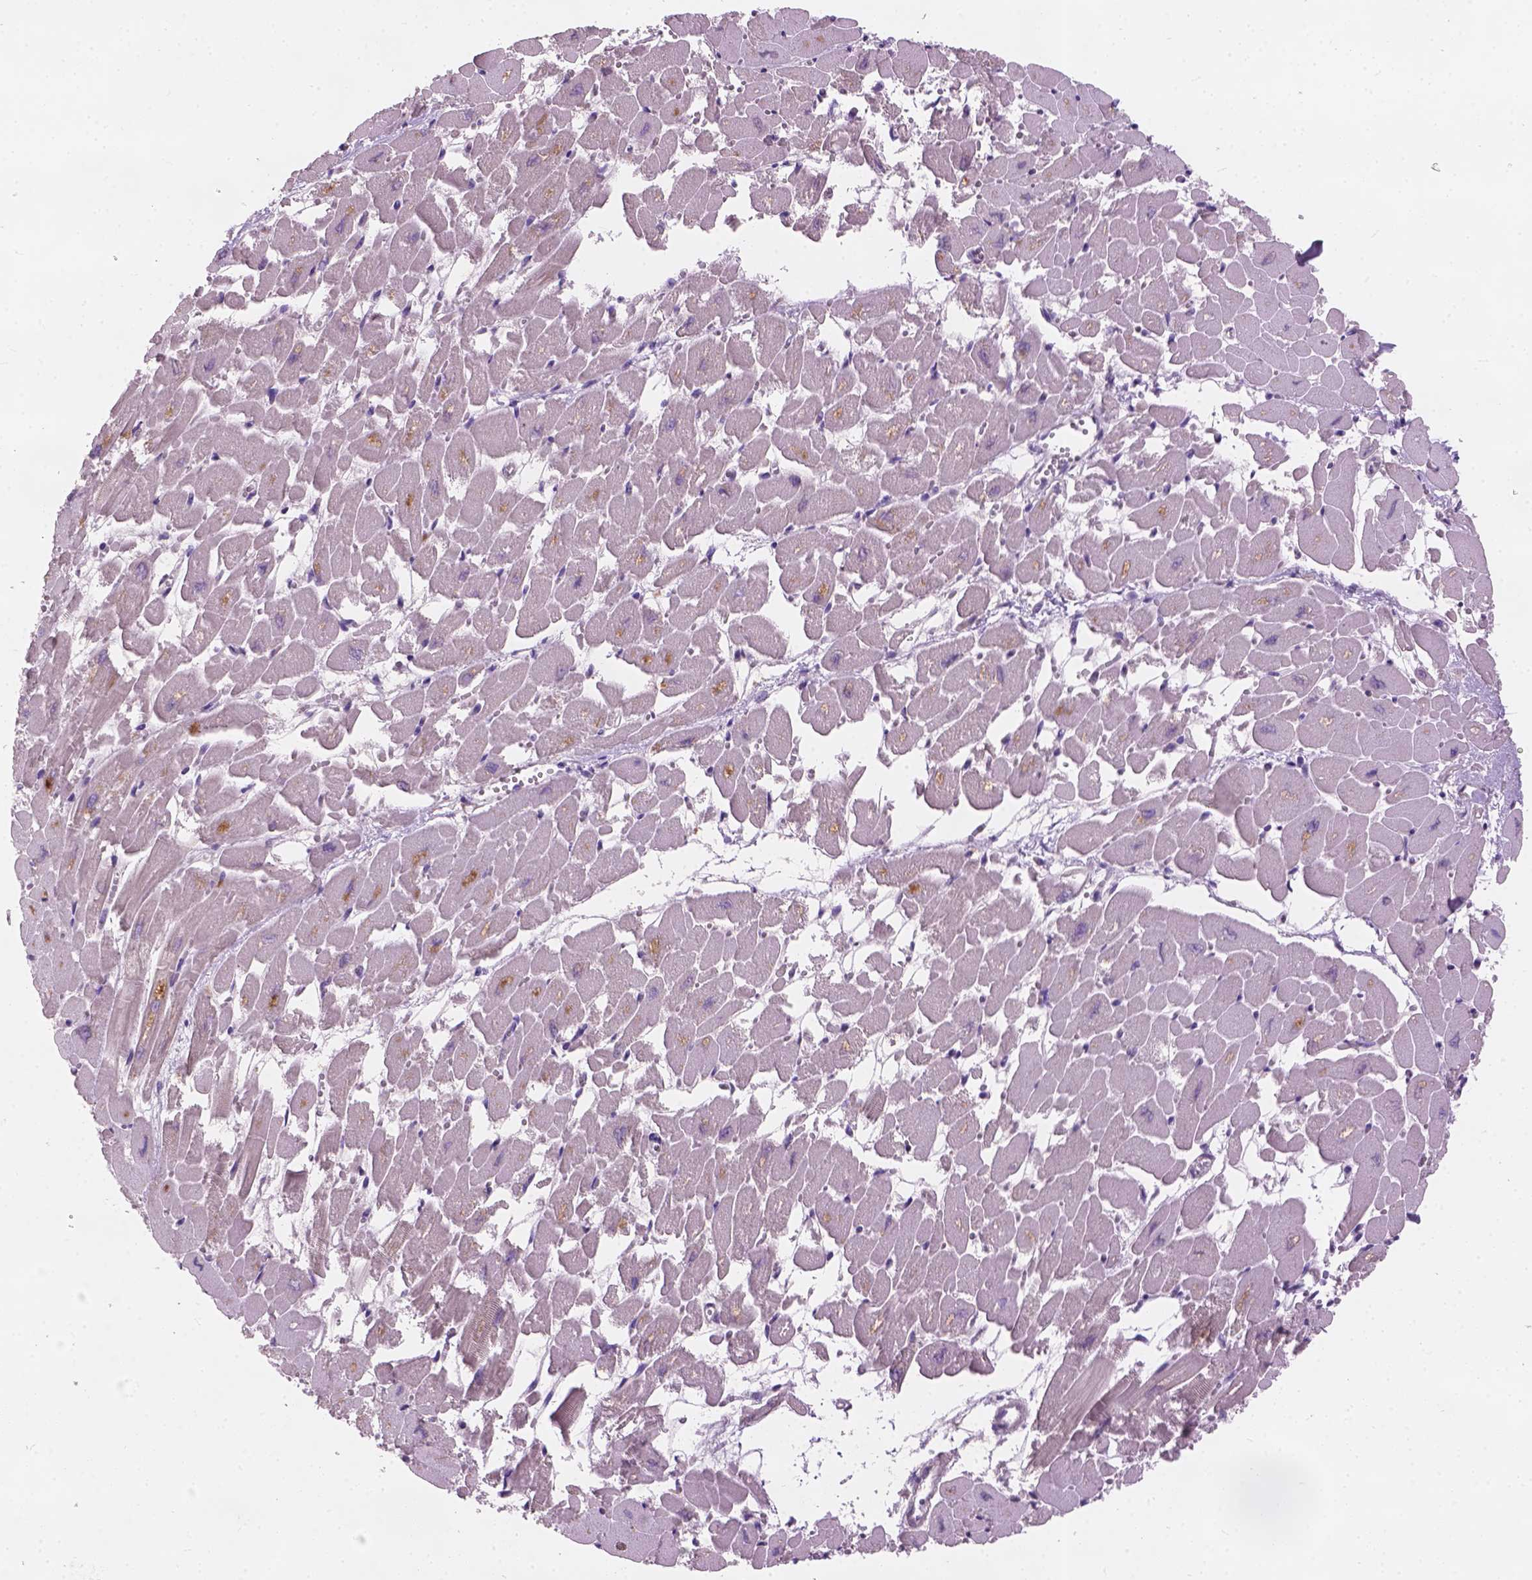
{"staining": {"intensity": "weak", "quantity": "<25%", "location": "cytoplasmic/membranous"}, "tissue": "heart muscle", "cell_type": "Cardiomyocytes", "image_type": "normal", "snomed": [{"axis": "morphology", "description": "Normal tissue, NOS"}, {"axis": "topography", "description": "Heart"}], "caption": "Protein analysis of unremarkable heart muscle shows no significant staining in cardiomyocytes.", "gene": "KRT17", "patient": {"sex": "female", "age": 52}}